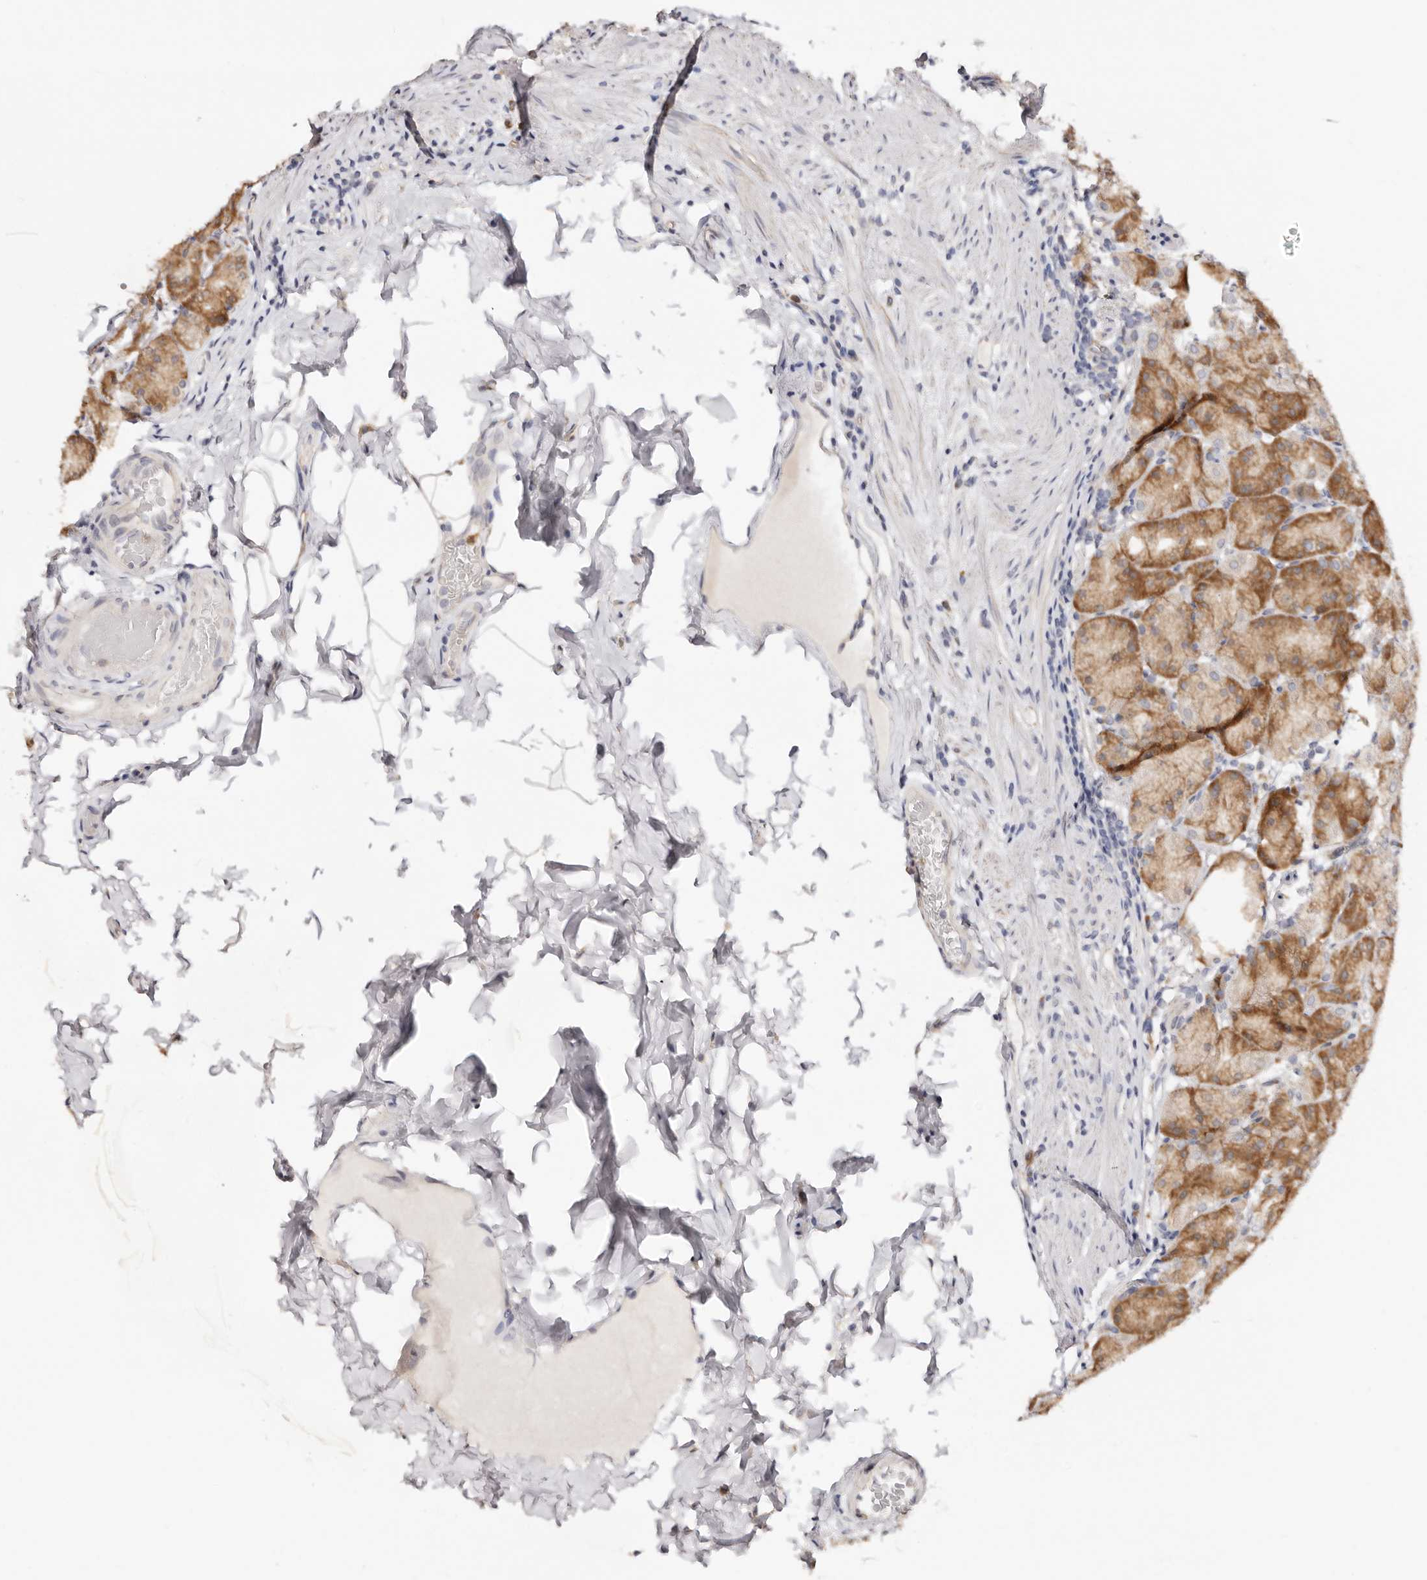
{"staining": {"intensity": "strong", "quantity": "25%-75%", "location": "cytoplasmic/membranous"}, "tissue": "stomach", "cell_type": "Glandular cells", "image_type": "normal", "snomed": [{"axis": "morphology", "description": "Normal tissue, NOS"}, {"axis": "topography", "description": "Stomach, upper"}], "caption": "IHC photomicrograph of benign stomach stained for a protein (brown), which shows high levels of strong cytoplasmic/membranous positivity in approximately 25%-75% of glandular cells.", "gene": "BCL2L15", "patient": {"sex": "male", "age": 68}}